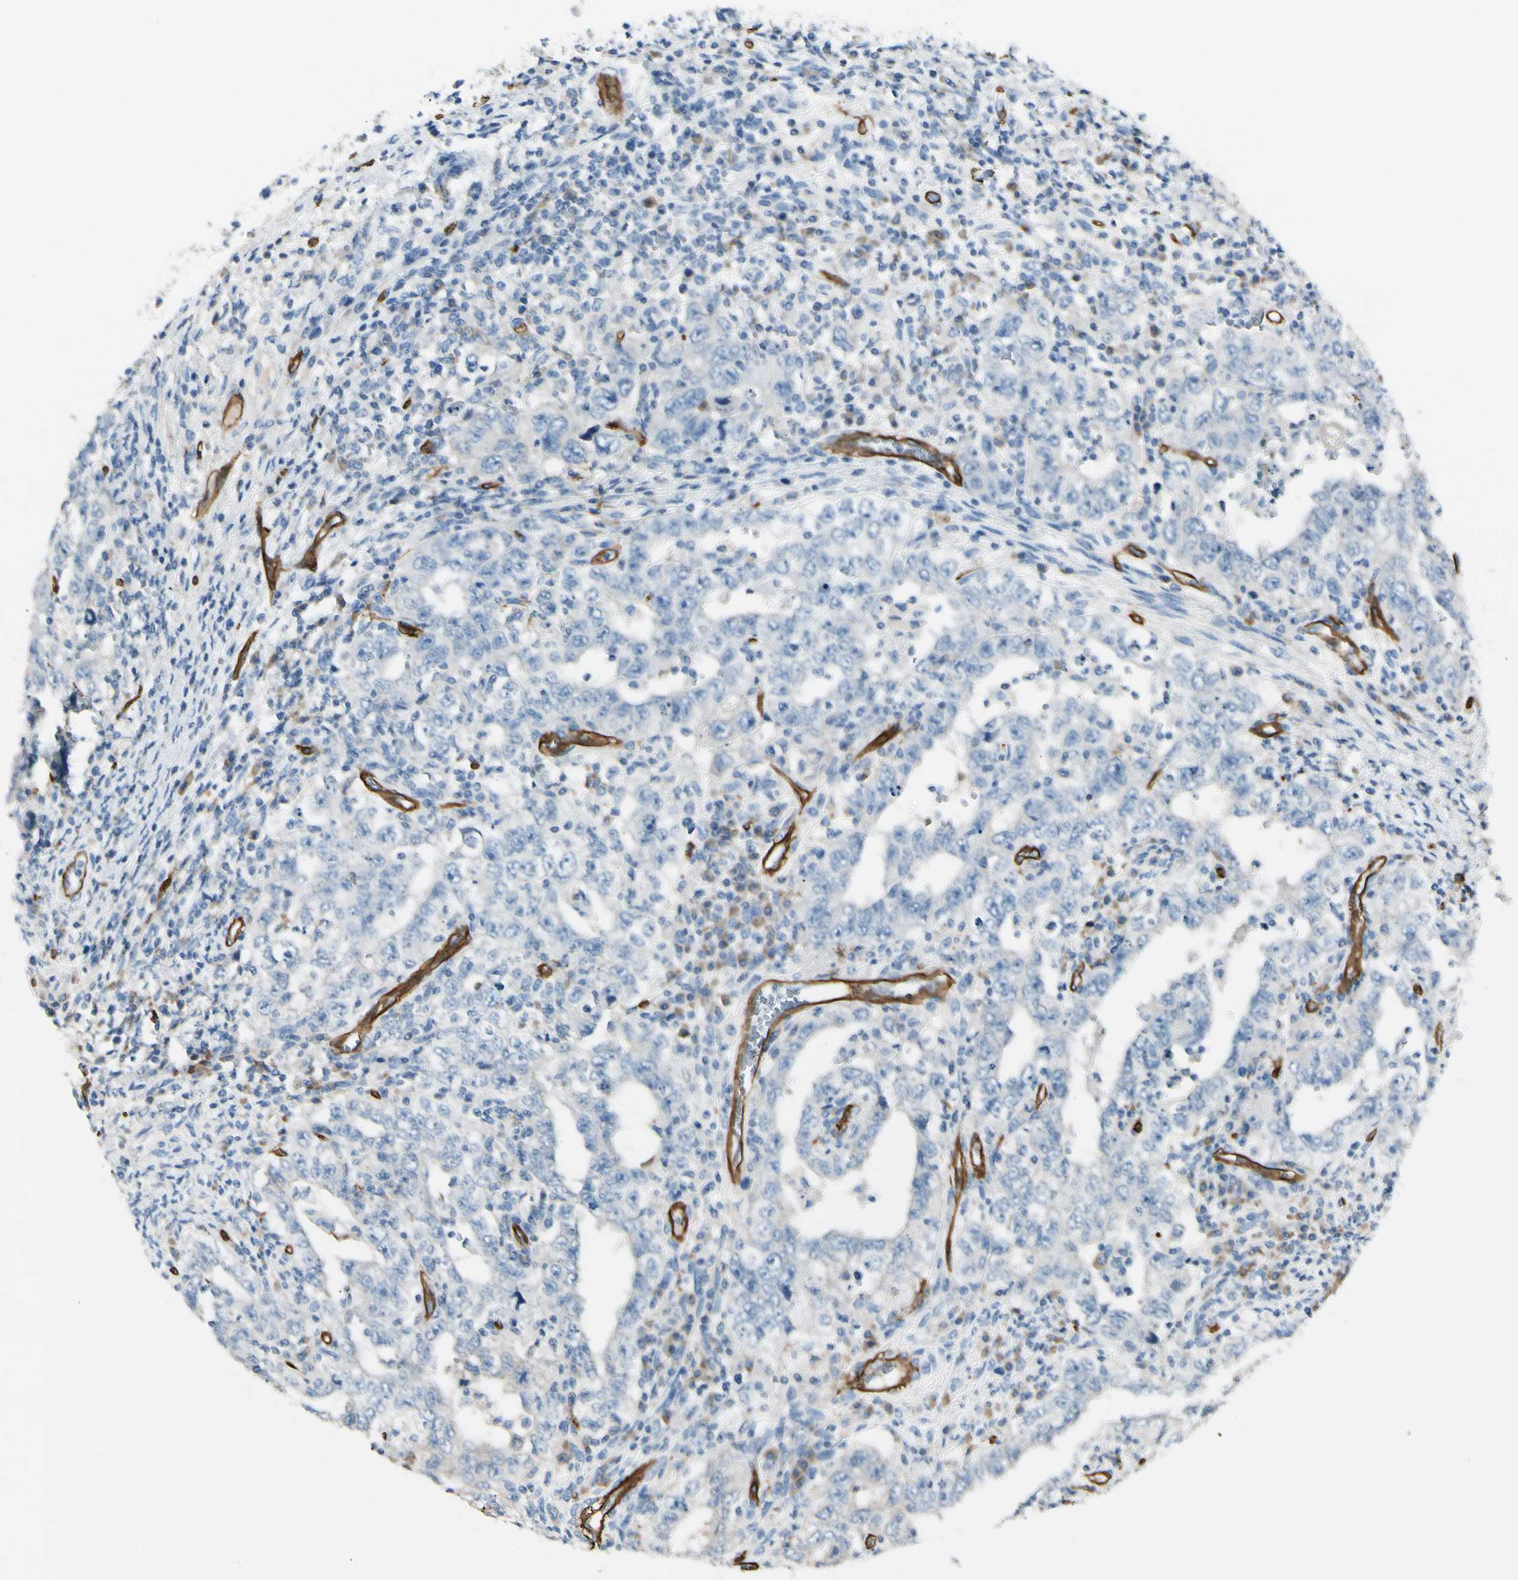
{"staining": {"intensity": "negative", "quantity": "none", "location": "none"}, "tissue": "testis cancer", "cell_type": "Tumor cells", "image_type": "cancer", "snomed": [{"axis": "morphology", "description": "Carcinoma, Embryonal, NOS"}, {"axis": "topography", "description": "Testis"}], "caption": "High power microscopy photomicrograph of an immunohistochemistry image of embryonal carcinoma (testis), revealing no significant positivity in tumor cells.", "gene": "CD93", "patient": {"sex": "male", "age": 26}}